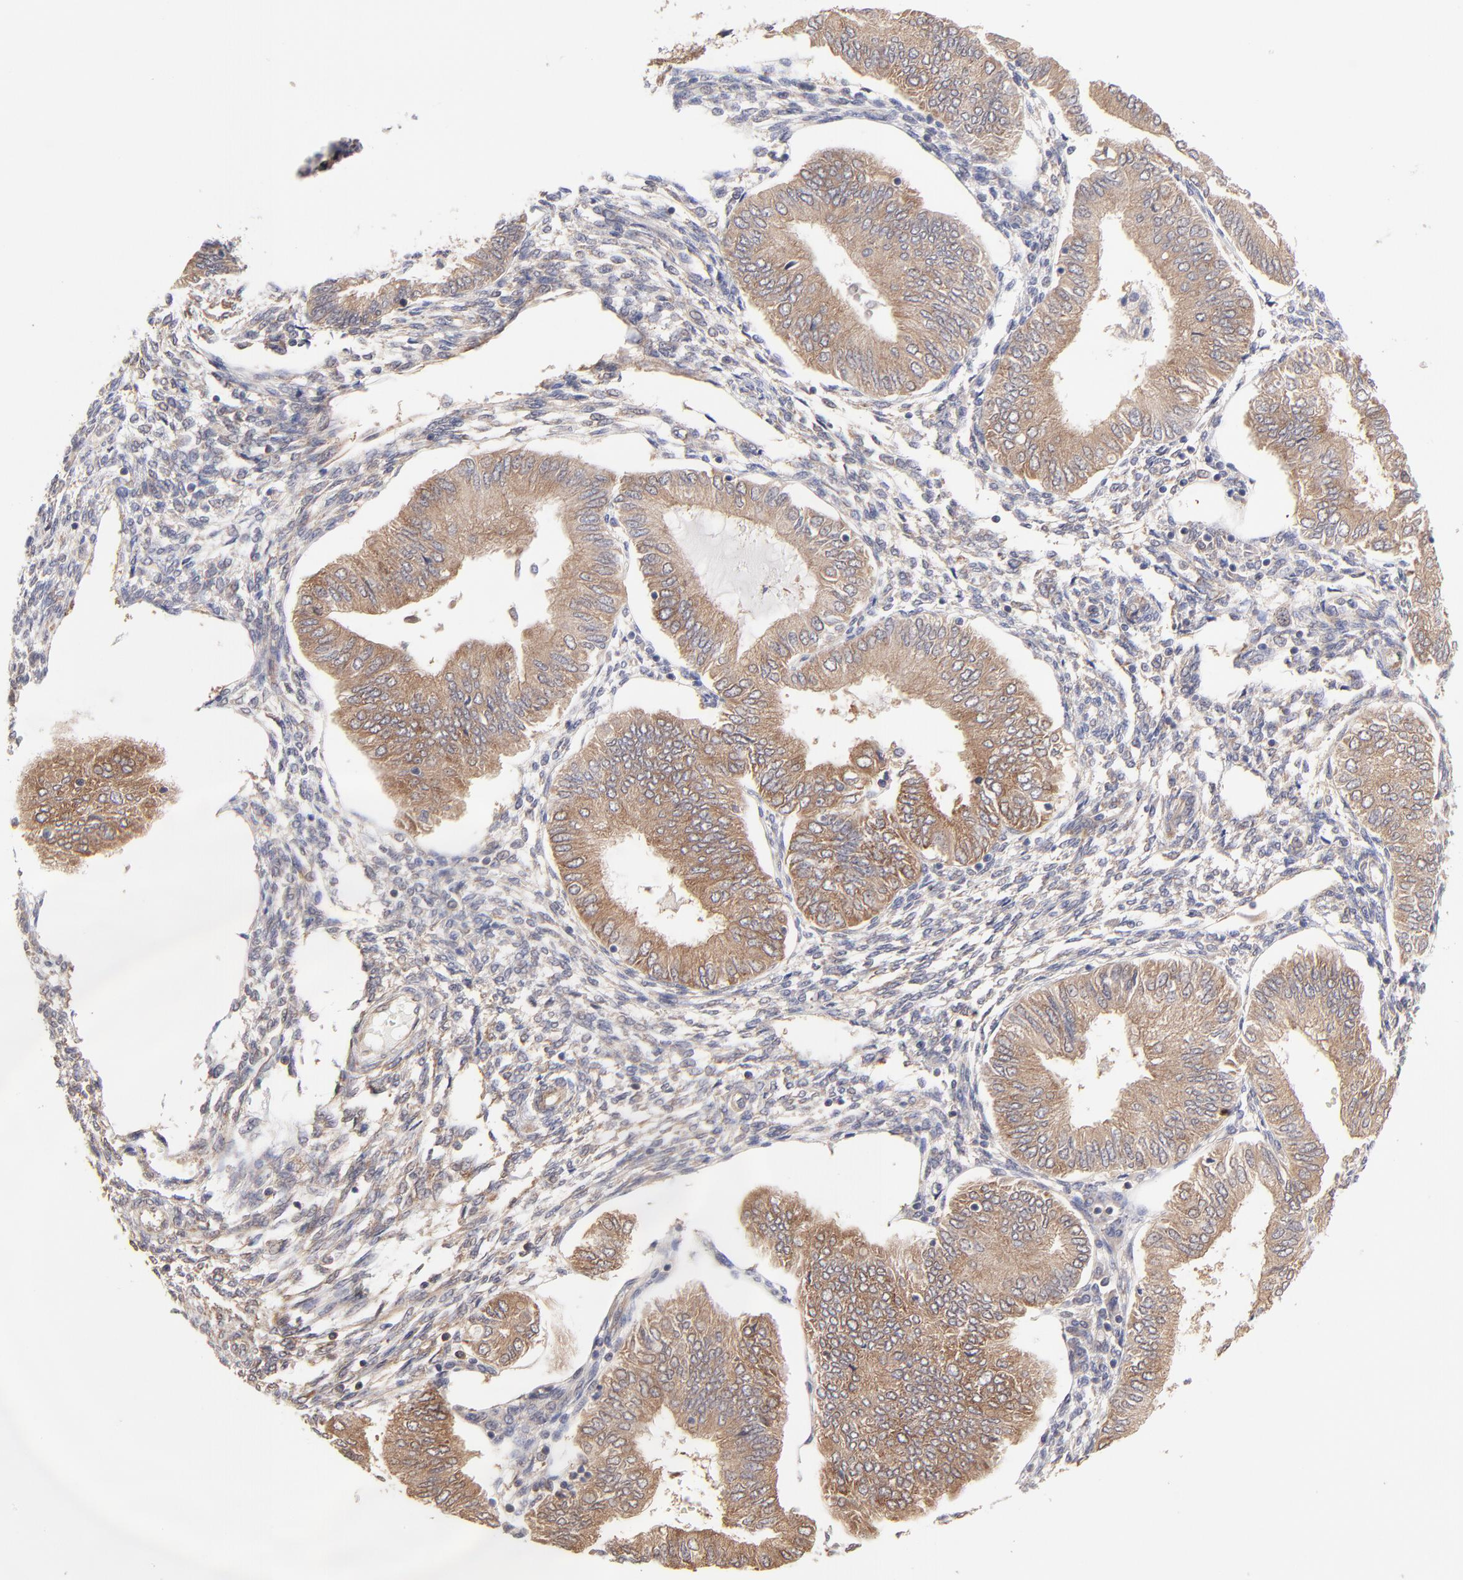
{"staining": {"intensity": "moderate", "quantity": ">75%", "location": "cytoplasmic/membranous"}, "tissue": "endometrial cancer", "cell_type": "Tumor cells", "image_type": "cancer", "snomed": [{"axis": "morphology", "description": "Adenocarcinoma, NOS"}, {"axis": "topography", "description": "Endometrium"}], "caption": "Moderate cytoplasmic/membranous expression is appreciated in approximately >75% of tumor cells in endometrial cancer. (Stains: DAB in brown, nuclei in blue, Microscopy: brightfield microscopy at high magnification).", "gene": "GART", "patient": {"sex": "female", "age": 51}}